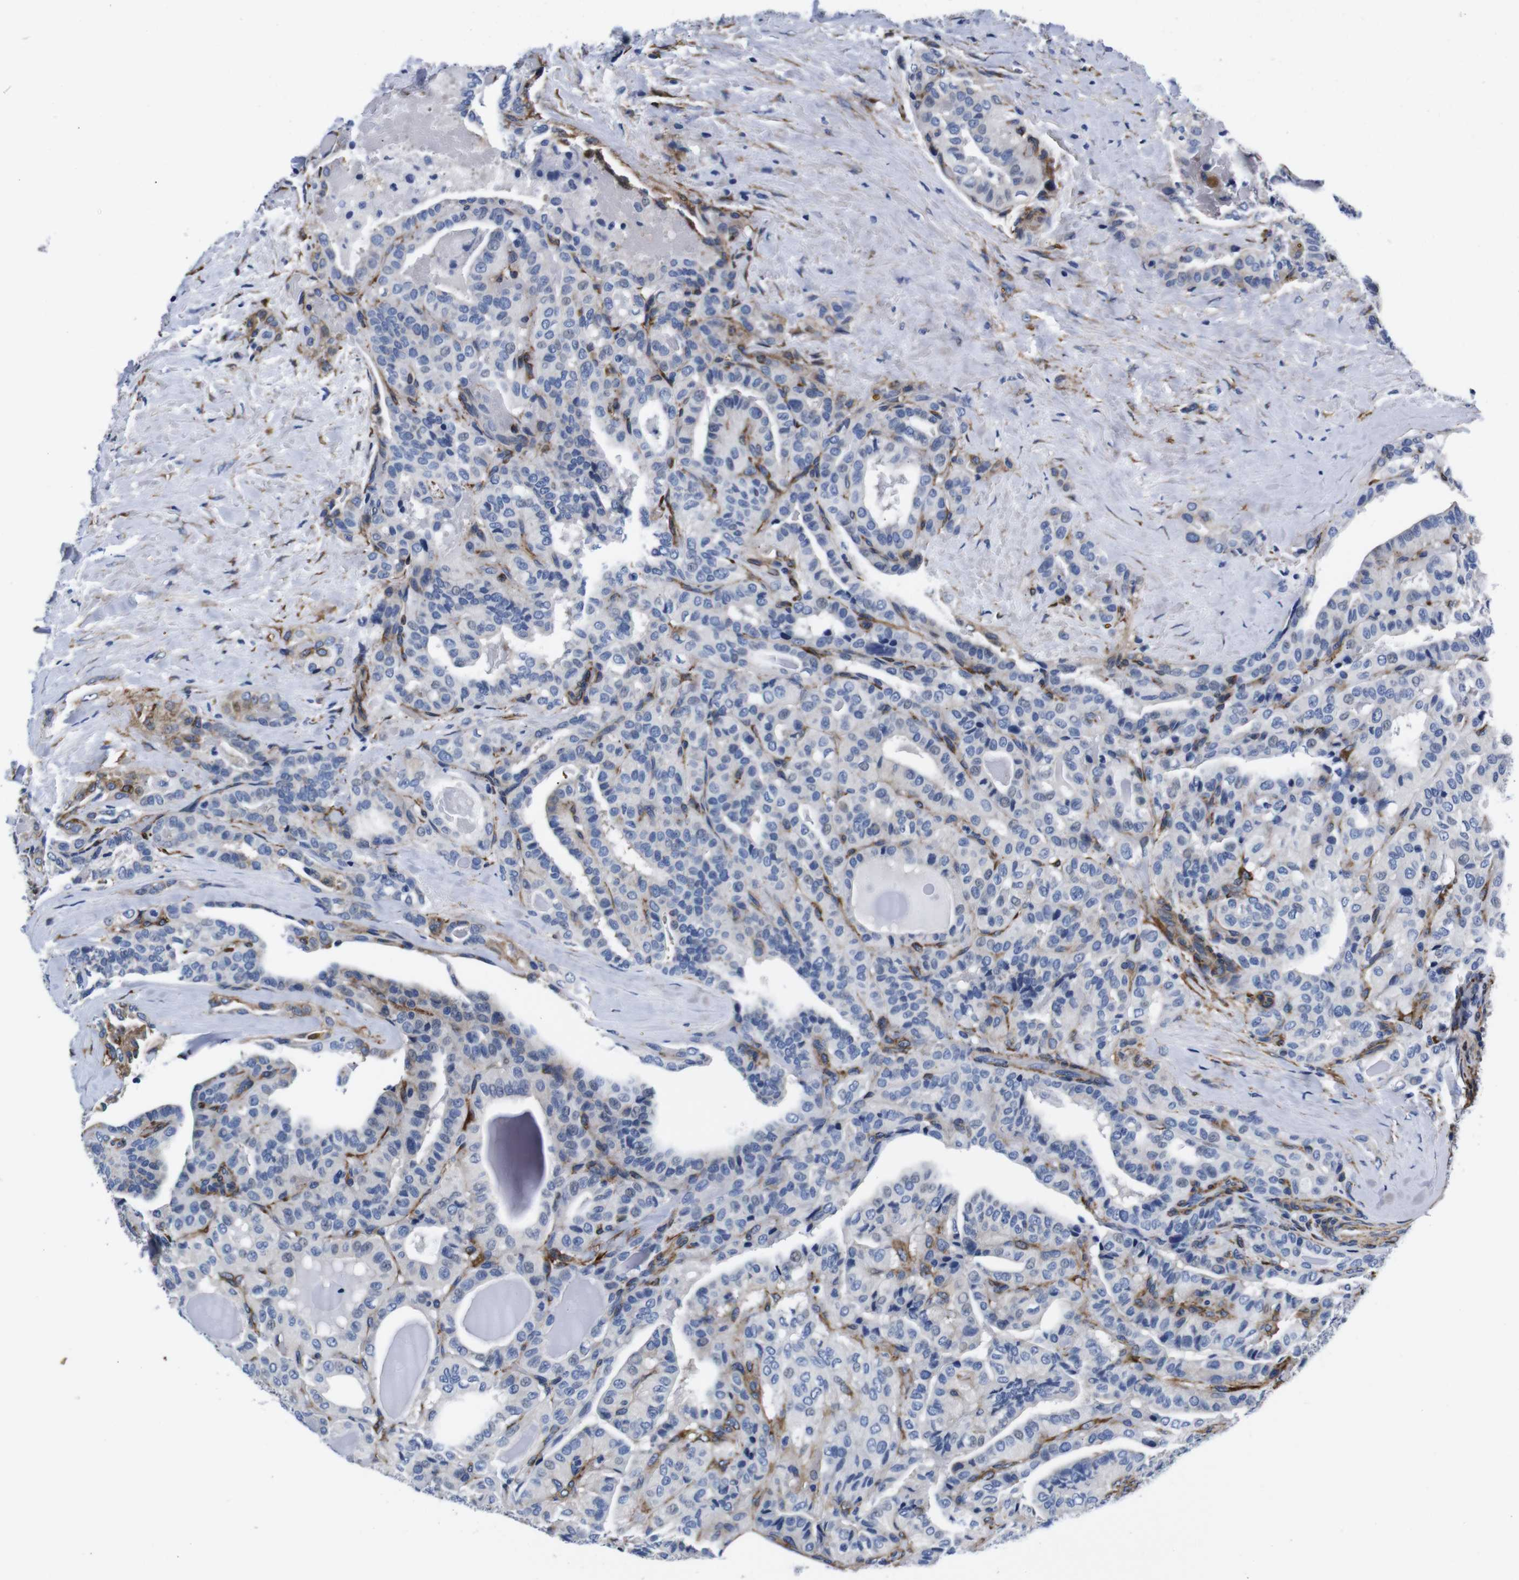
{"staining": {"intensity": "negative", "quantity": "none", "location": "none"}, "tissue": "thyroid cancer", "cell_type": "Tumor cells", "image_type": "cancer", "snomed": [{"axis": "morphology", "description": "Papillary adenocarcinoma, NOS"}, {"axis": "topography", "description": "Thyroid gland"}], "caption": "An immunohistochemistry (IHC) photomicrograph of papillary adenocarcinoma (thyroid) is shown. There is no staining in tumor cells of papillary adenocarcinoma (thyroid). (IHC, brightfield microscopy, high magnification).", "gene": "LRIG1", "patient": {"sex": "male", "age": 77}}